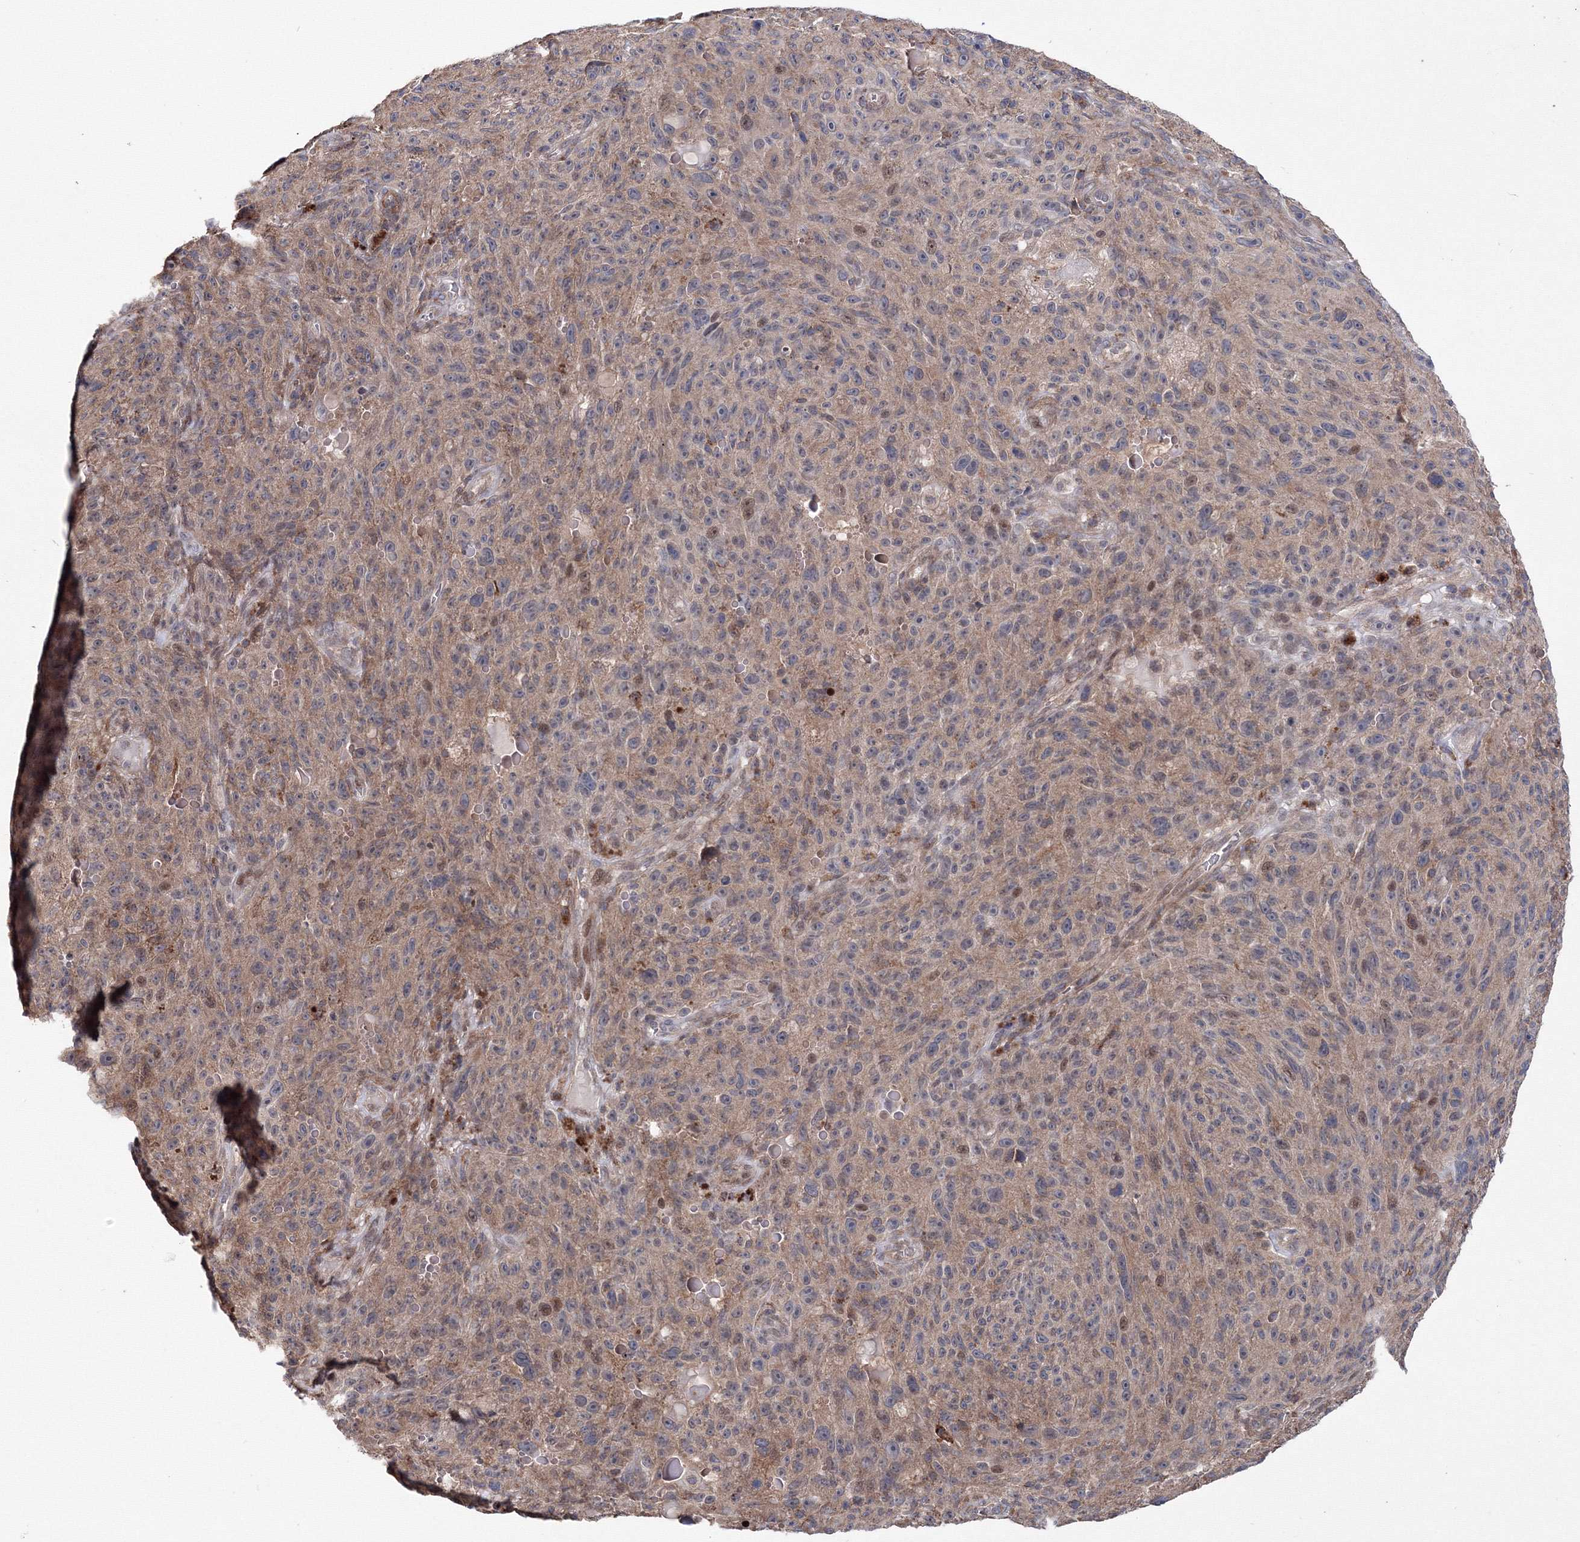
{"staining": {"intensity": "weak", "quantity": ">75%", "location": "cytoplasmic/membranous,nuclear"}, "tissue": "melanoma", "cell_type": "Tumor cells", "image_type": "cancer", "snomed": [{"axis": "morphology", "description": "Malignant melanoma, NOS"}, {"axis": "topography", "description": "Skin"}], "caption": "Malignant melanoma tissue shows weak cytoplasmic/membranous and nuclear positivity in approximately >75% of tumor cells The protein of interest is shown in brown color, while the nuclei are stained blue.", "gene": "PPP2R2B", "patient": {"sex": "female", "age": 82}}